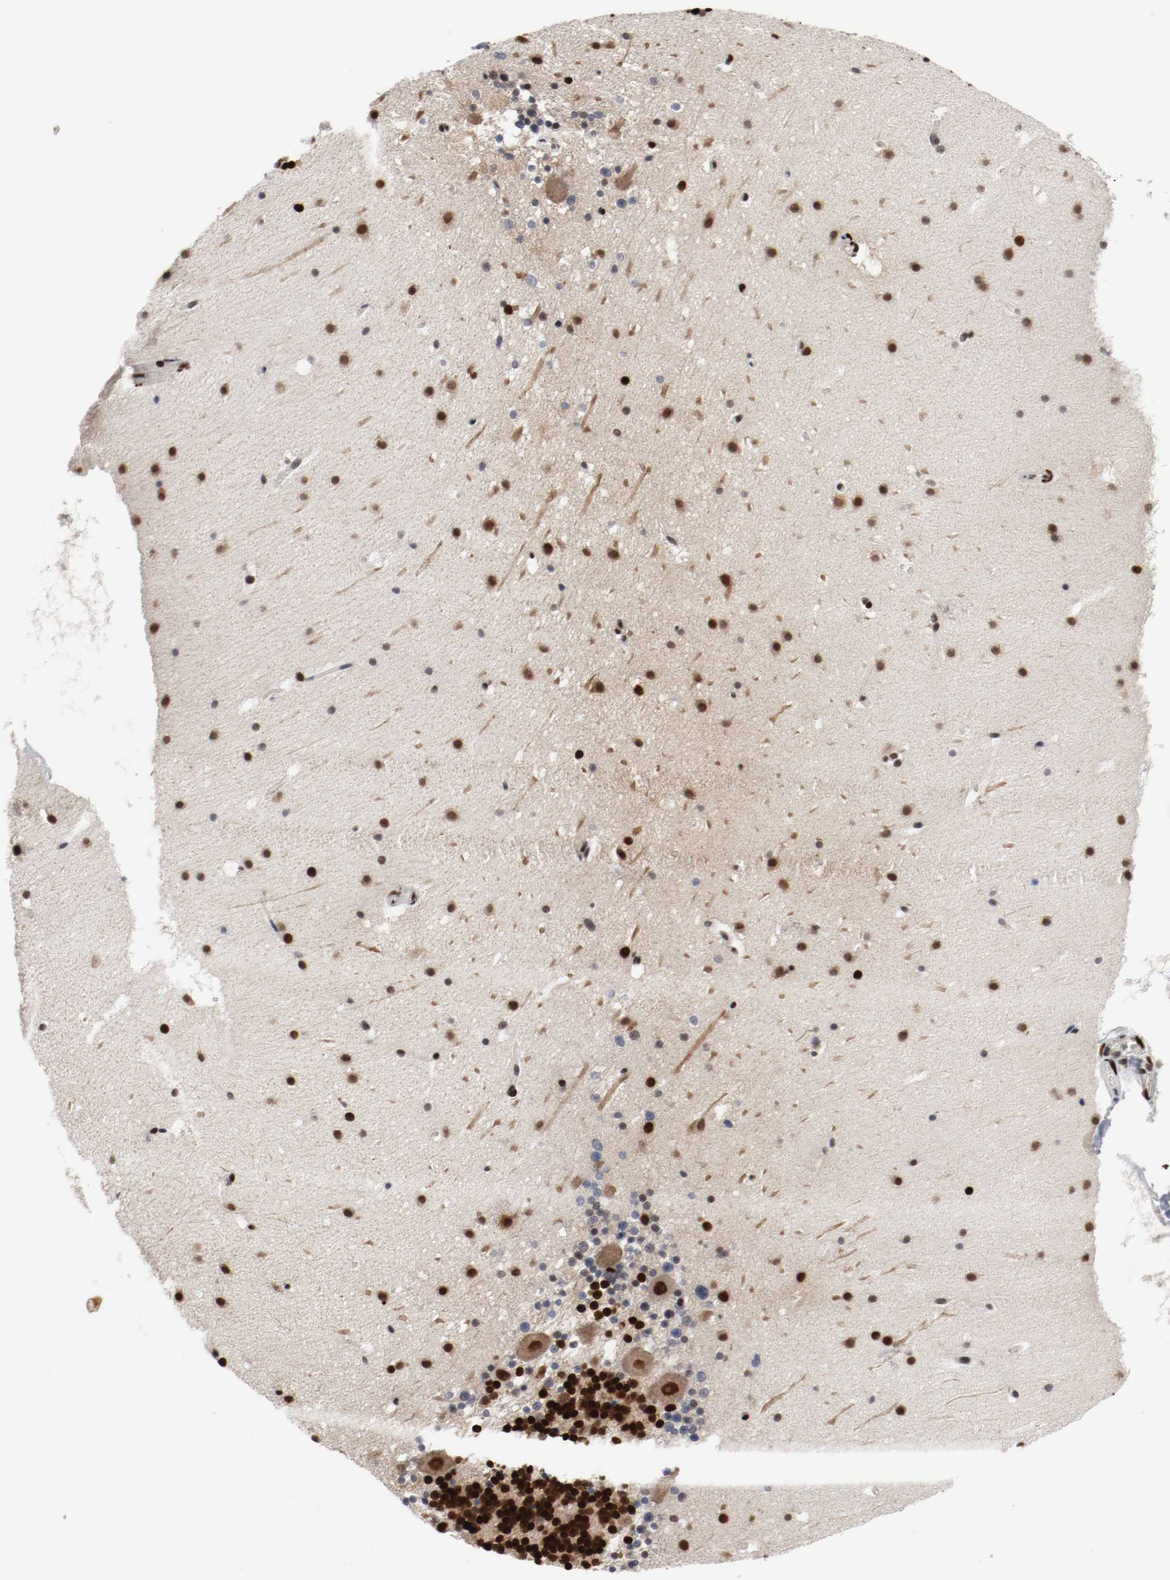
{"staining": {"intensity": "strong", "quantity": ">75%", "location": "nuclear"}, "tissue": "cerebellum", "cell_type": "Cells in granular layer", "image_type": "normal", "snomed": [{"axis": "morphology", "description": "Normal tissue, NOS"}, {"axis": "topography", "description": "Cerebellum"}], "caption": "Cerebellum stained for a protein reveals strong nuclear positivity in cells in granular layer.", "gene": "MEF2D", "patient": {"sex": "male", "age": 45}}